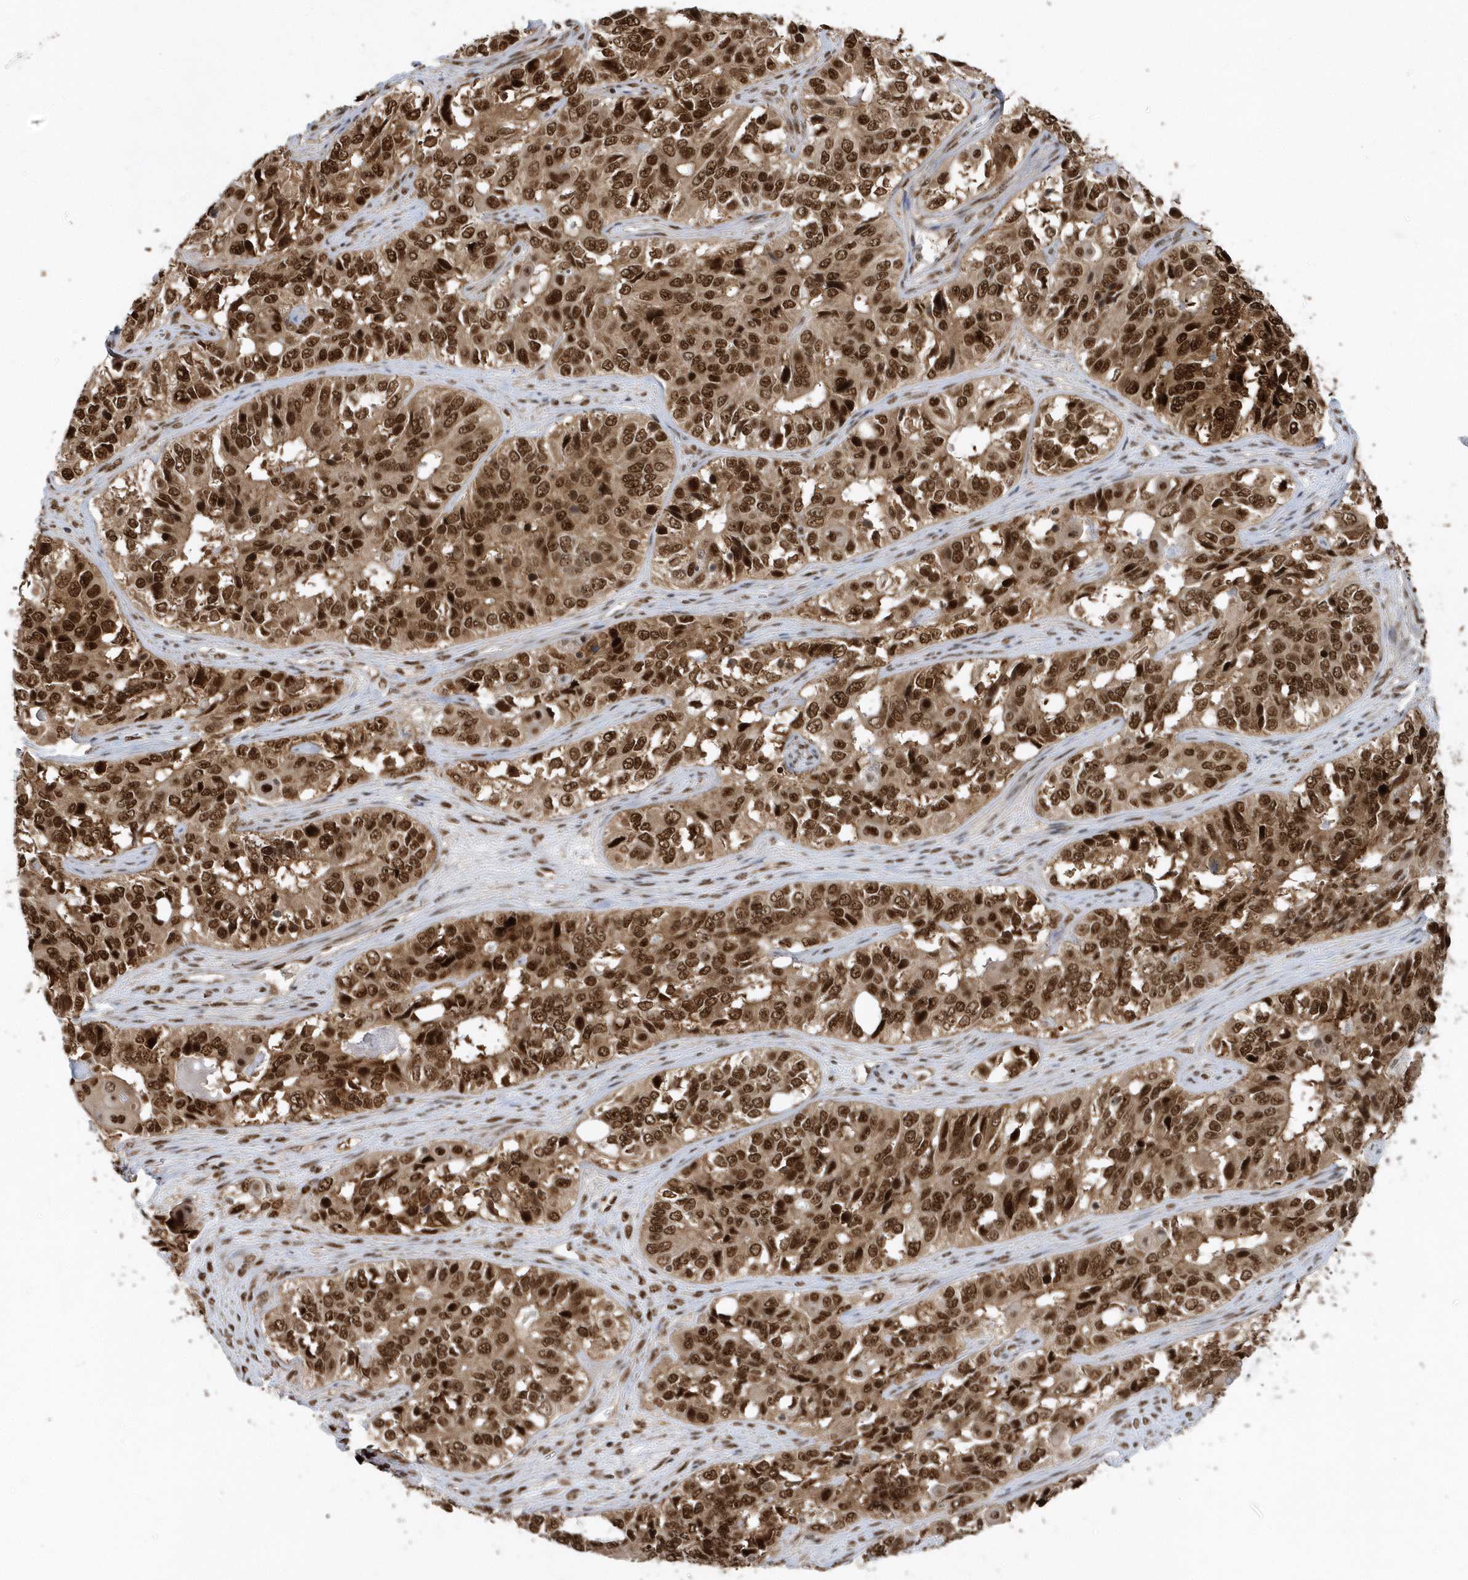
{"staining": {"intensity": "strong", "quantity": ">75%", "location": "cytoplasmic/membranous,nuclear"}, "tissue": "ovarian cancer", "cell_type": "Tumor cells", "image_type": "cancer", "snomed": [{"axis": "morphology", "description": "Carcinoma, endometroid"}, {"axis": "topography", "description": "Ovary"}], "caption": "Human endometroid carcinoma (ovarian) stained for a protein (brown) exhibits strong cytoplasmic/membranous and nuclear positive expression in approximately >75% of tumor cells.", "gene": "SEPHS1", "patient": {"sex": "female", "age": 51}}